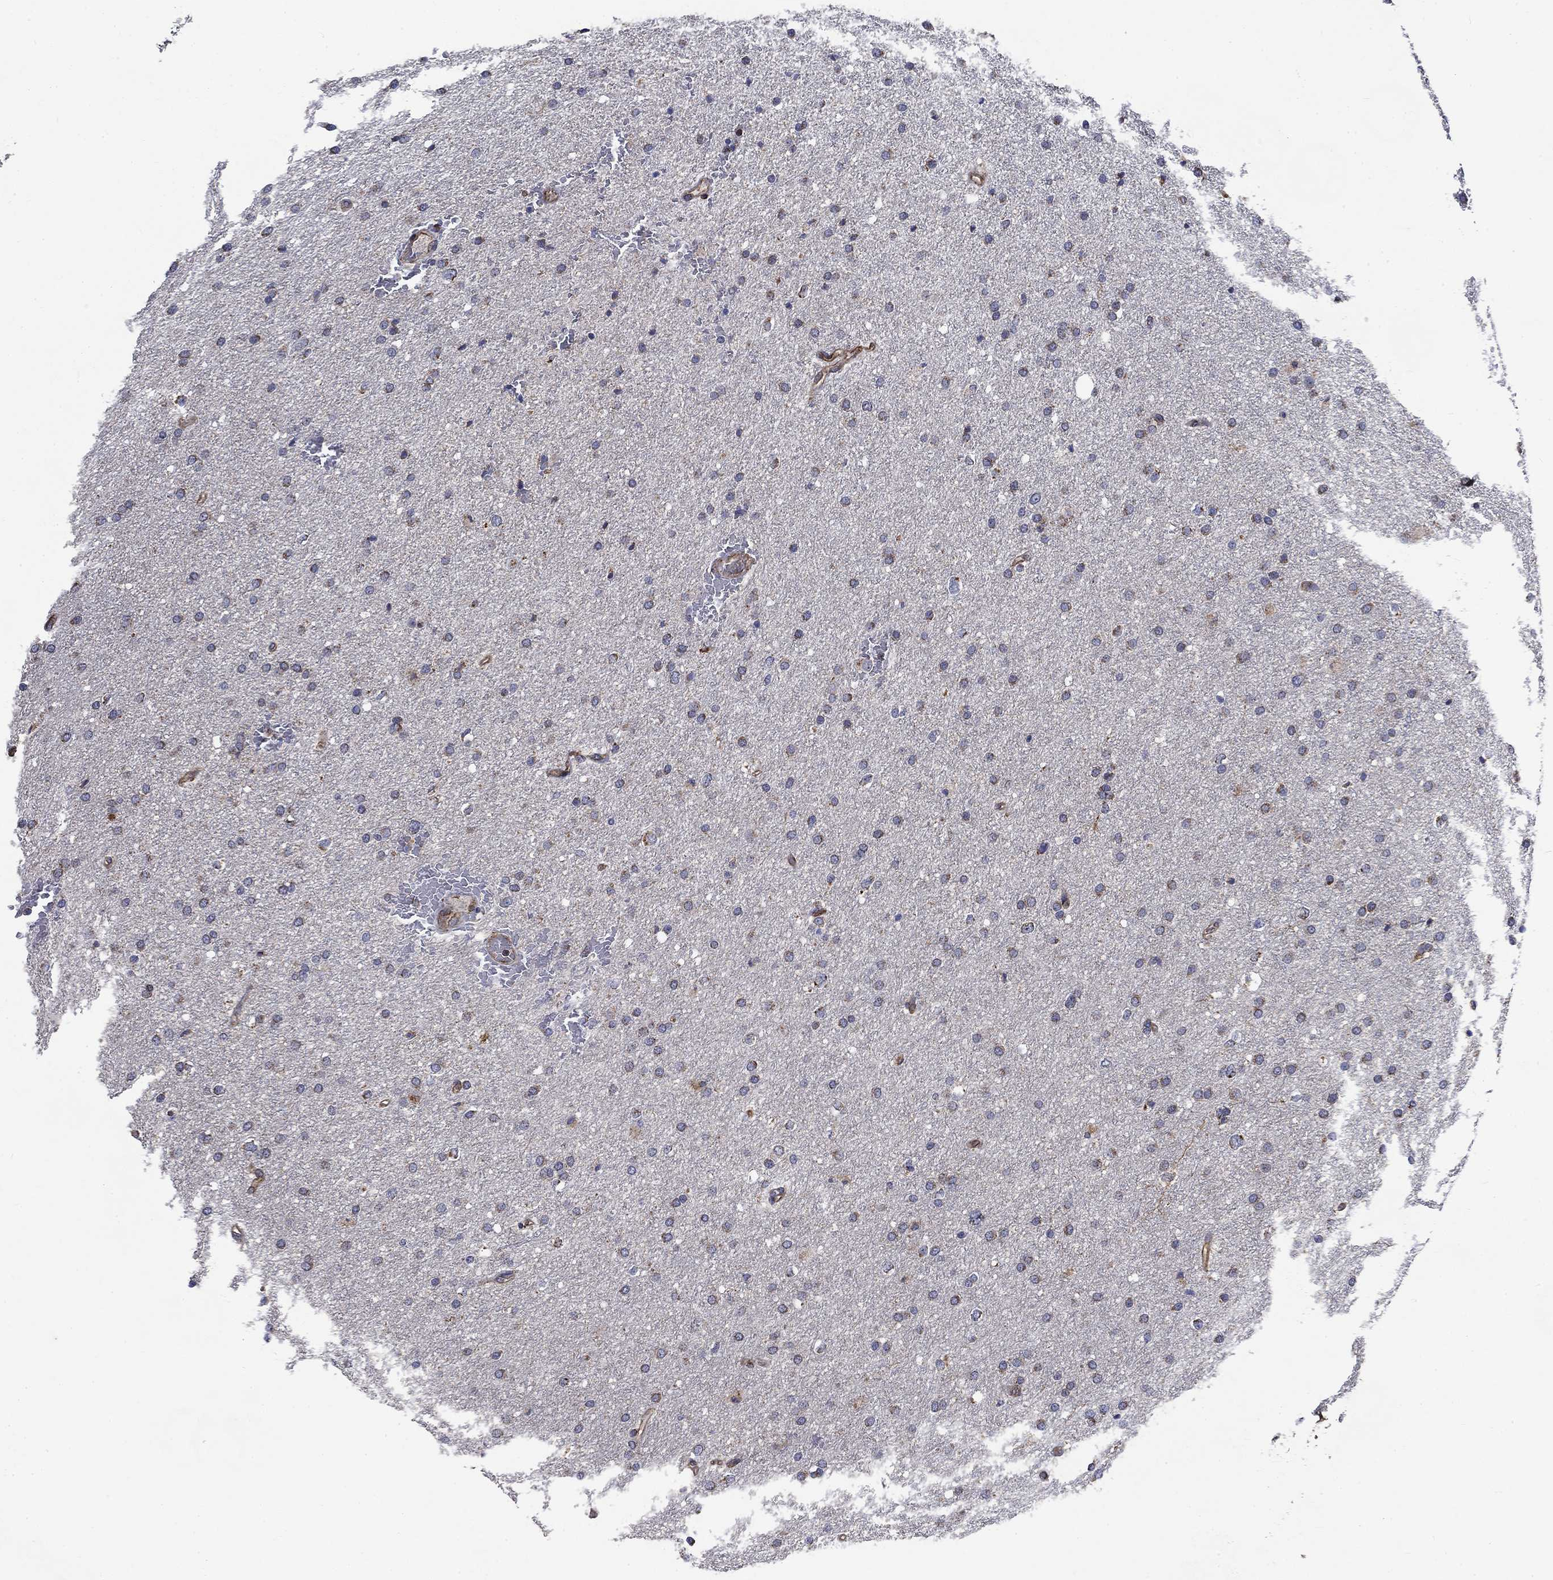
{"staining": {"intensity": "strong", "quantity": "25%-75%", "location": "cytoplasmic/membranous"}, "tissue": "glioma", "cell_type": "Tumor cells", "image_type": "cancer", "snomed": [{"axis": "morphology", "description": "Glioma, malignant, Low grade"}, {"axis": "topography", "description": "Brain"}], "caption": "Protein staining of malignant glioma (low-grade) tissue displays strong cytoplasmic/membranous staining in approximately 25%-75% of tumor cells.", "gene": "NDUFC1", "patient": {"sex": "female", "age": 37}}